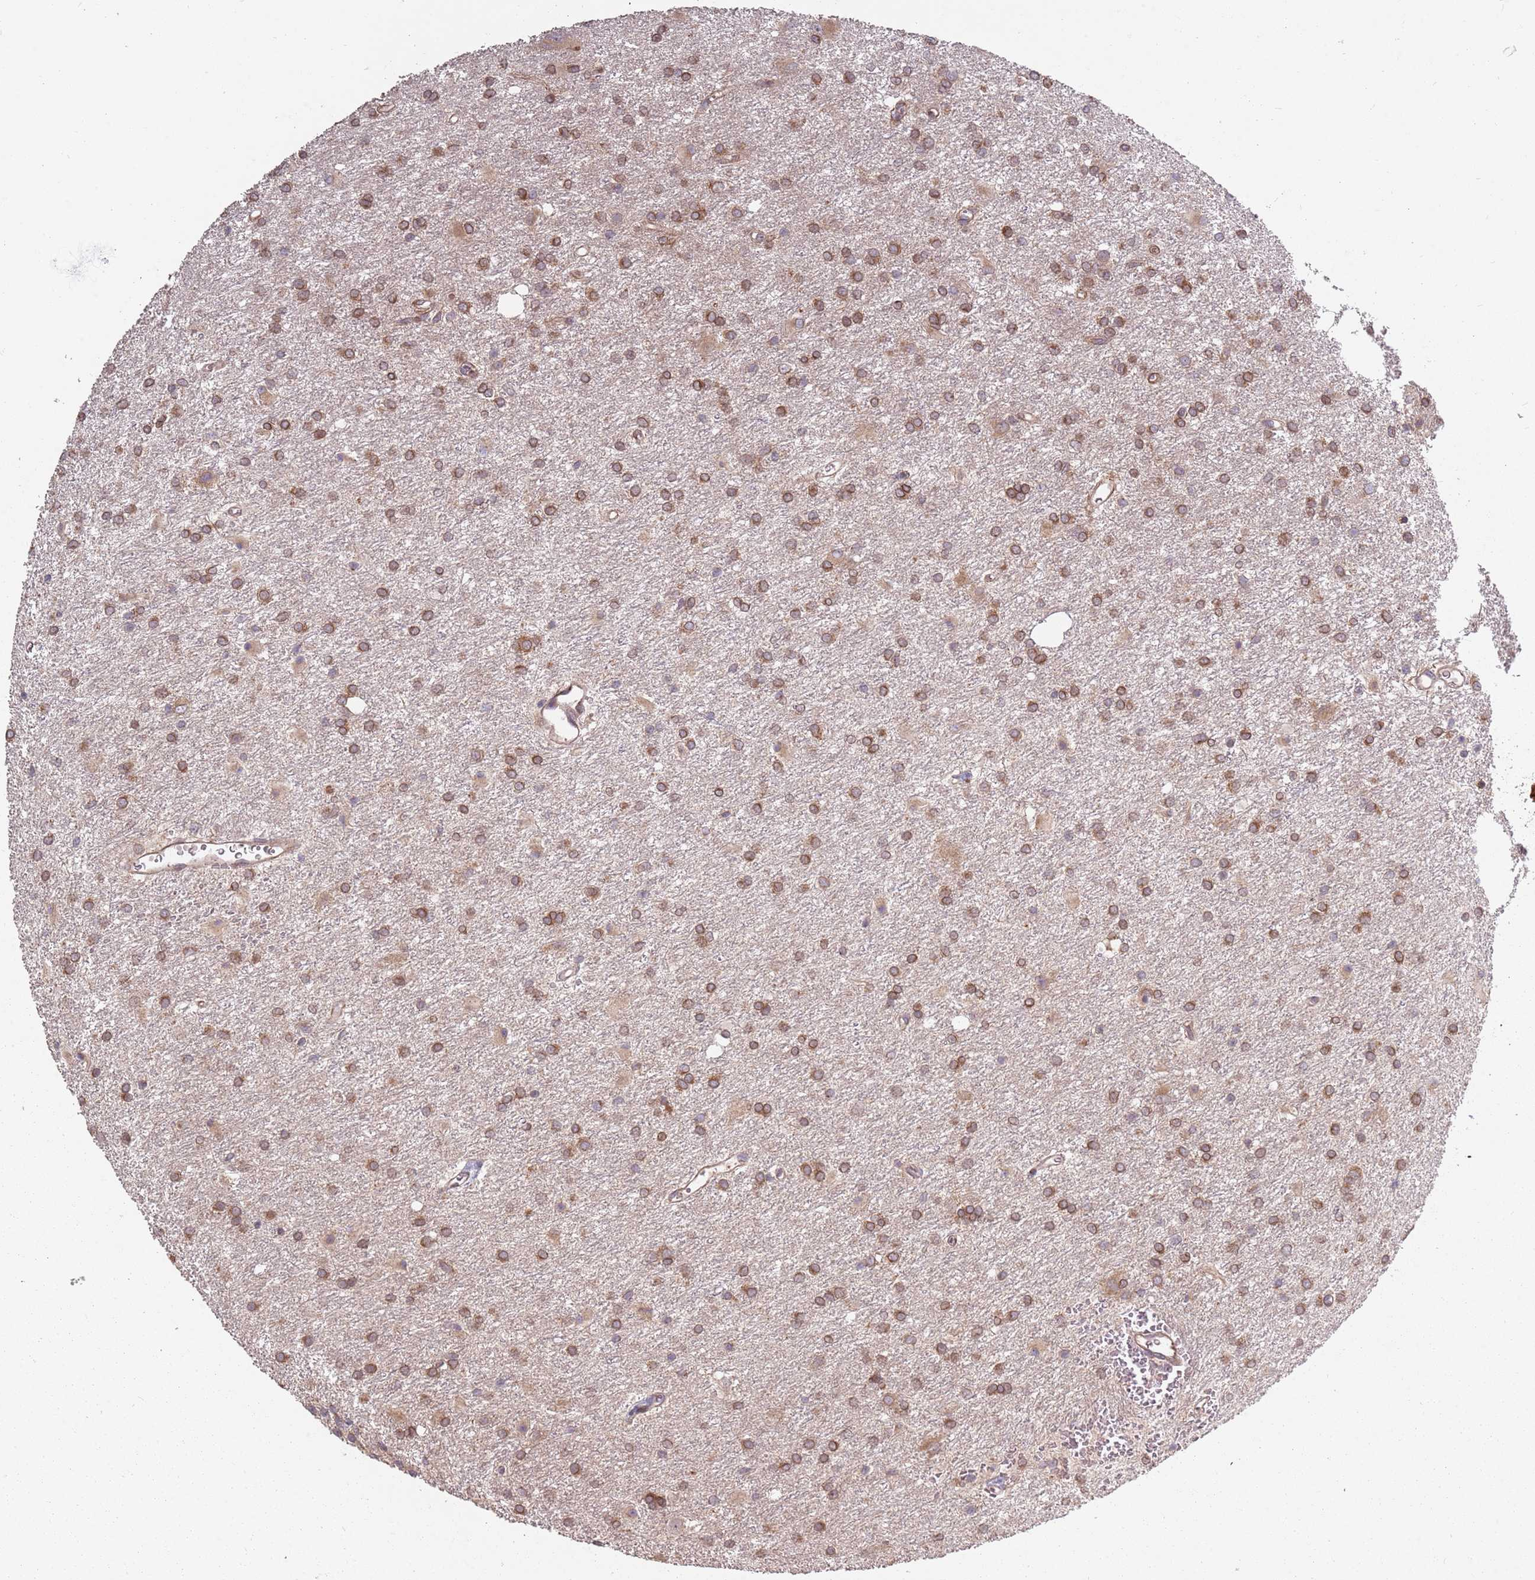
{"staining": {"intensity": "moderate", "quantity": ">75%", "location": "cytoplasmic/membranous"}, "tissue": "glioma", "cell_type": "Tumor cells", "image_type": "cancer", "snomed": [{"axis": "morphology", "description": "Glioma, malignant, High grade"}, {"axis": "topography", "description": "Brain"}], "caption": "Malignant glioma (high-grade) tissue displays moderate cytoplasmic/membranous positivity in approximately >75% of tumor cells, visualized by immunohistochemistry.", "gene": "PLD6", "patient": {"sex": "female", "age": 50}}